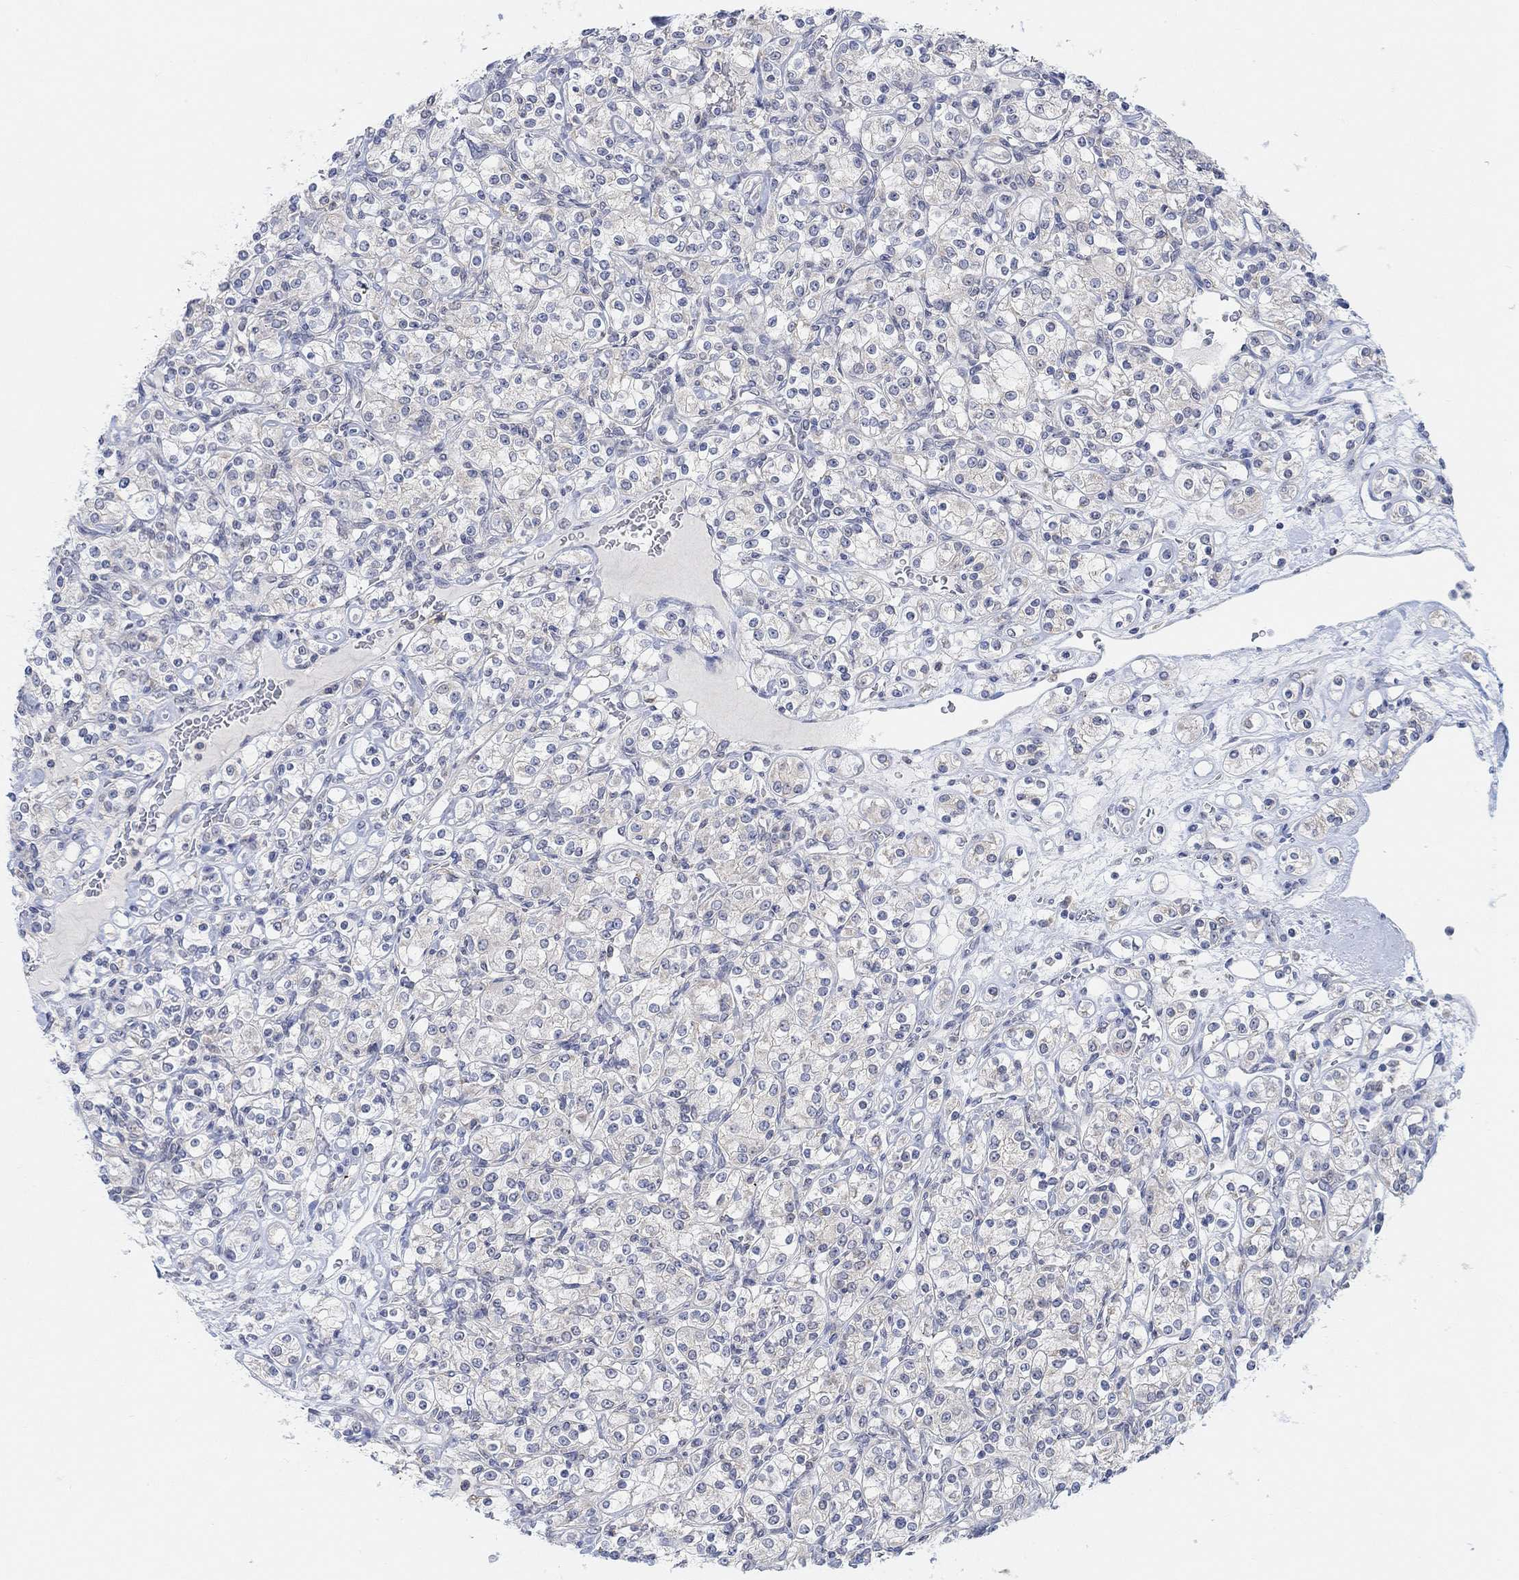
{"staining": {"intensity": "negative", "quantity": "none", "location": "none"}, "tissue": "renal cancer", "cell_type": "Tumor cells", "image_type": "cancer", "snomed": [{"axis": "morphology", "description": "Adenocarcinoma, NOS"}, {"axis": "topography", "description": "Kidney"}], "caption": "High magnification brightfield microscopy of adenocarcinoma (renal) stained with DAB (3,3'-diaminobenzidine) (brown) and counterstained with hematoxylin (blue): tumor cells show no significant staining.", "gene": "RIMS1", "patient": {"sex": "male", "age": 77}}